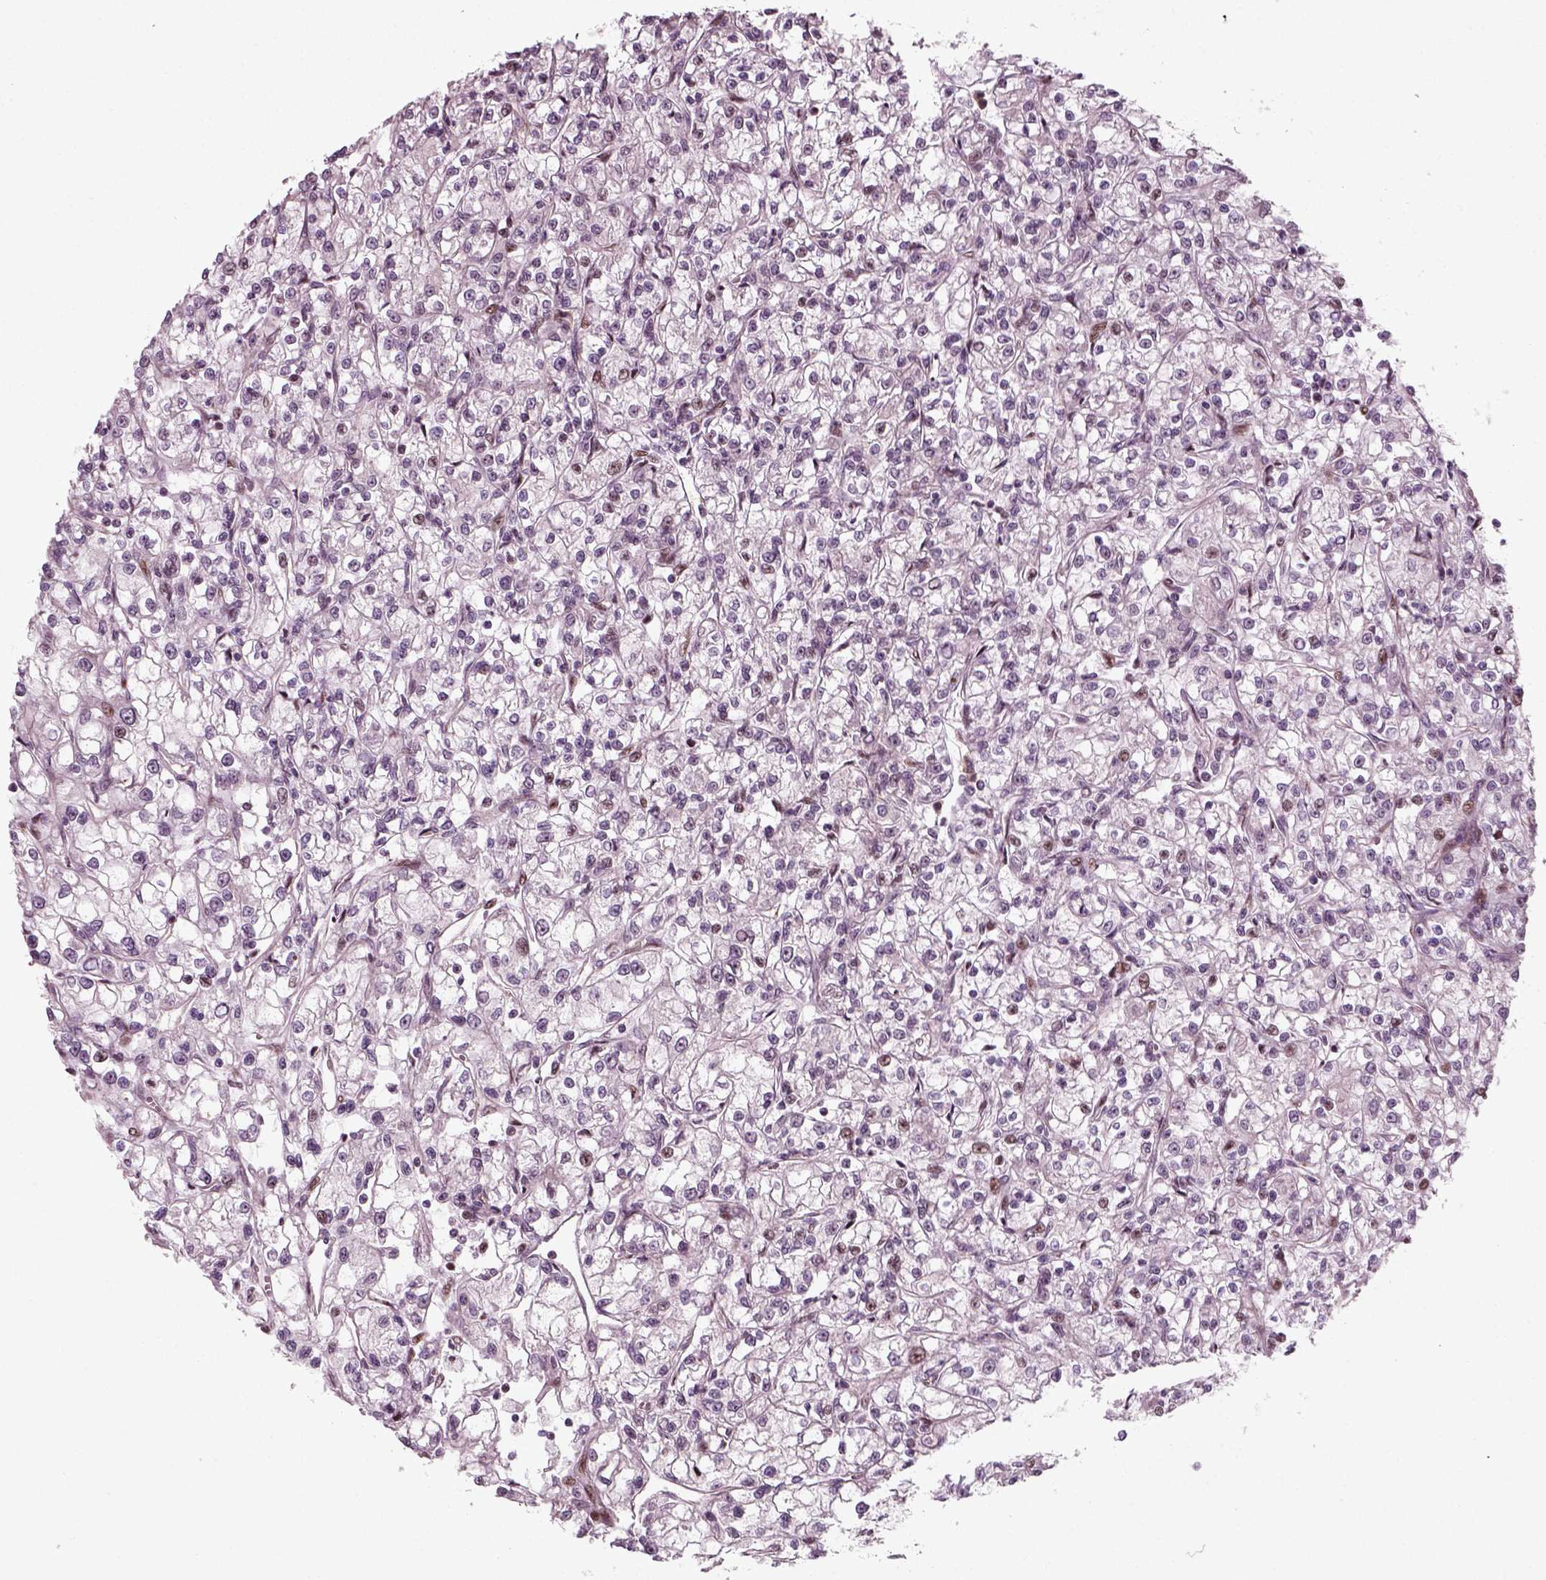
{"staining": {"intensity": "moderate", "quantity": "<25%", "location": "nuclear"}, "tissue": "renal cancer", "cell_type": "Tumor cells", "image_type": "cancer", "snomed": [{"axis": "morphology", "description": "Adenocarcinoma, NOS"}, {"axis": "topography", "description": "Kidney"}], "caption": "The histopathology image displays a brown stain indicating the presence of a protein in the nuclear of tumor cells in adenocarcinoma (renal).", "gene": "CDC14A", "patient": {"sex": "female", "age": 59}}